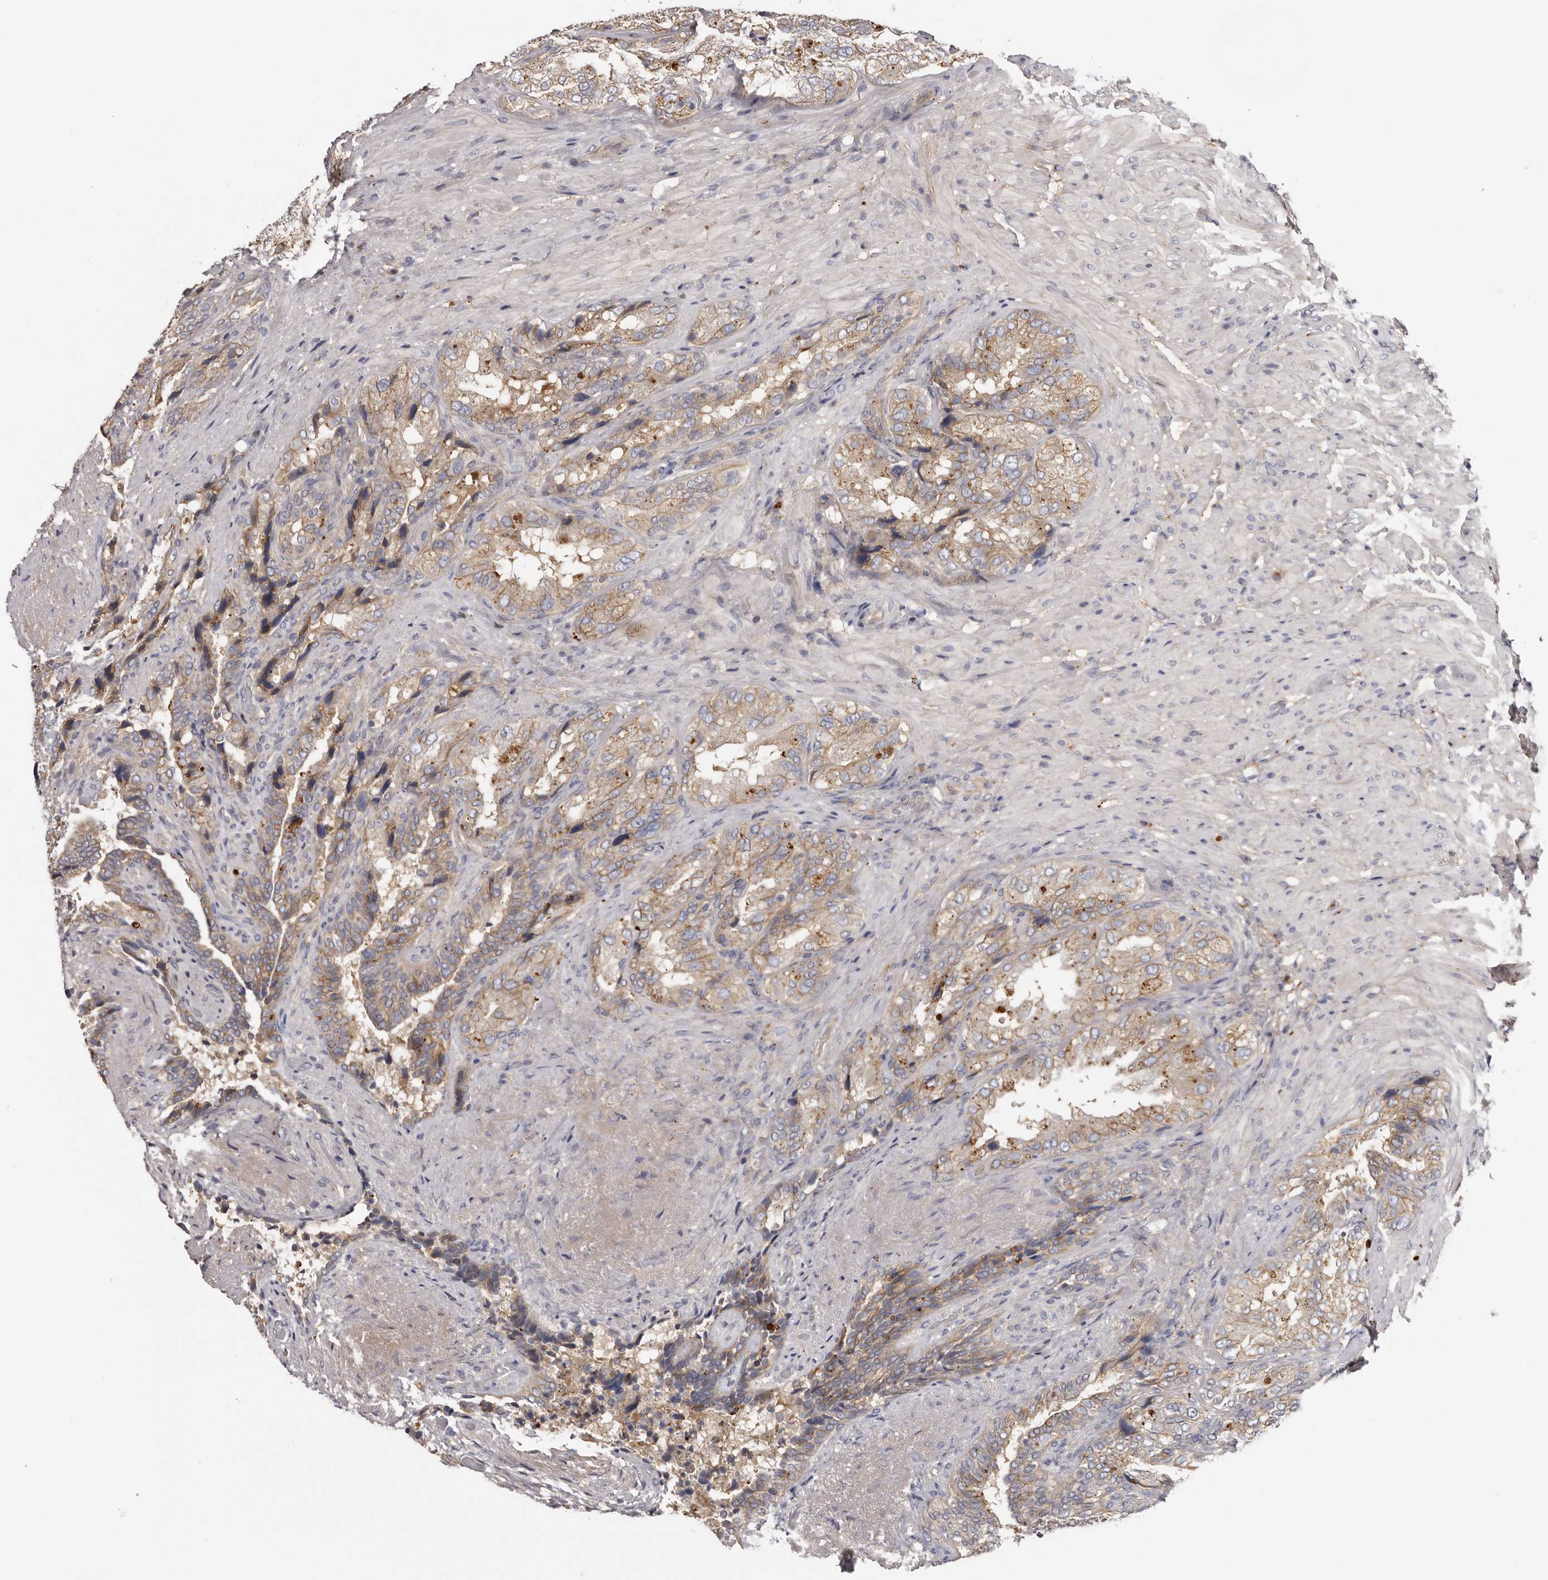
{"staining": {"intensity": "weak", "quantity": ">75%", "location": "cytoplasmic/membranous"}, "tissue": "seminal vesicle", "cell_type": "Glandular cells", "image_type": "normal", "snomed": [{"axis": "morphology", "description": "Normal tissue, NOS"}, {"axis": "topography", "description": "Seminal veicle"}, {"axis": "topography", "description": "Peripheral nerve tissue"}], "caption": "Protein staining exhibits weak cytoplasmic/membranous staining in about >75% of glandular cells in unremarkable seminal vesicle. The protein of interest is shown in brown color, while the nuclei are stained blue.", "gene": "INKA2", "patient": {"sex": "male", "age": 63}}